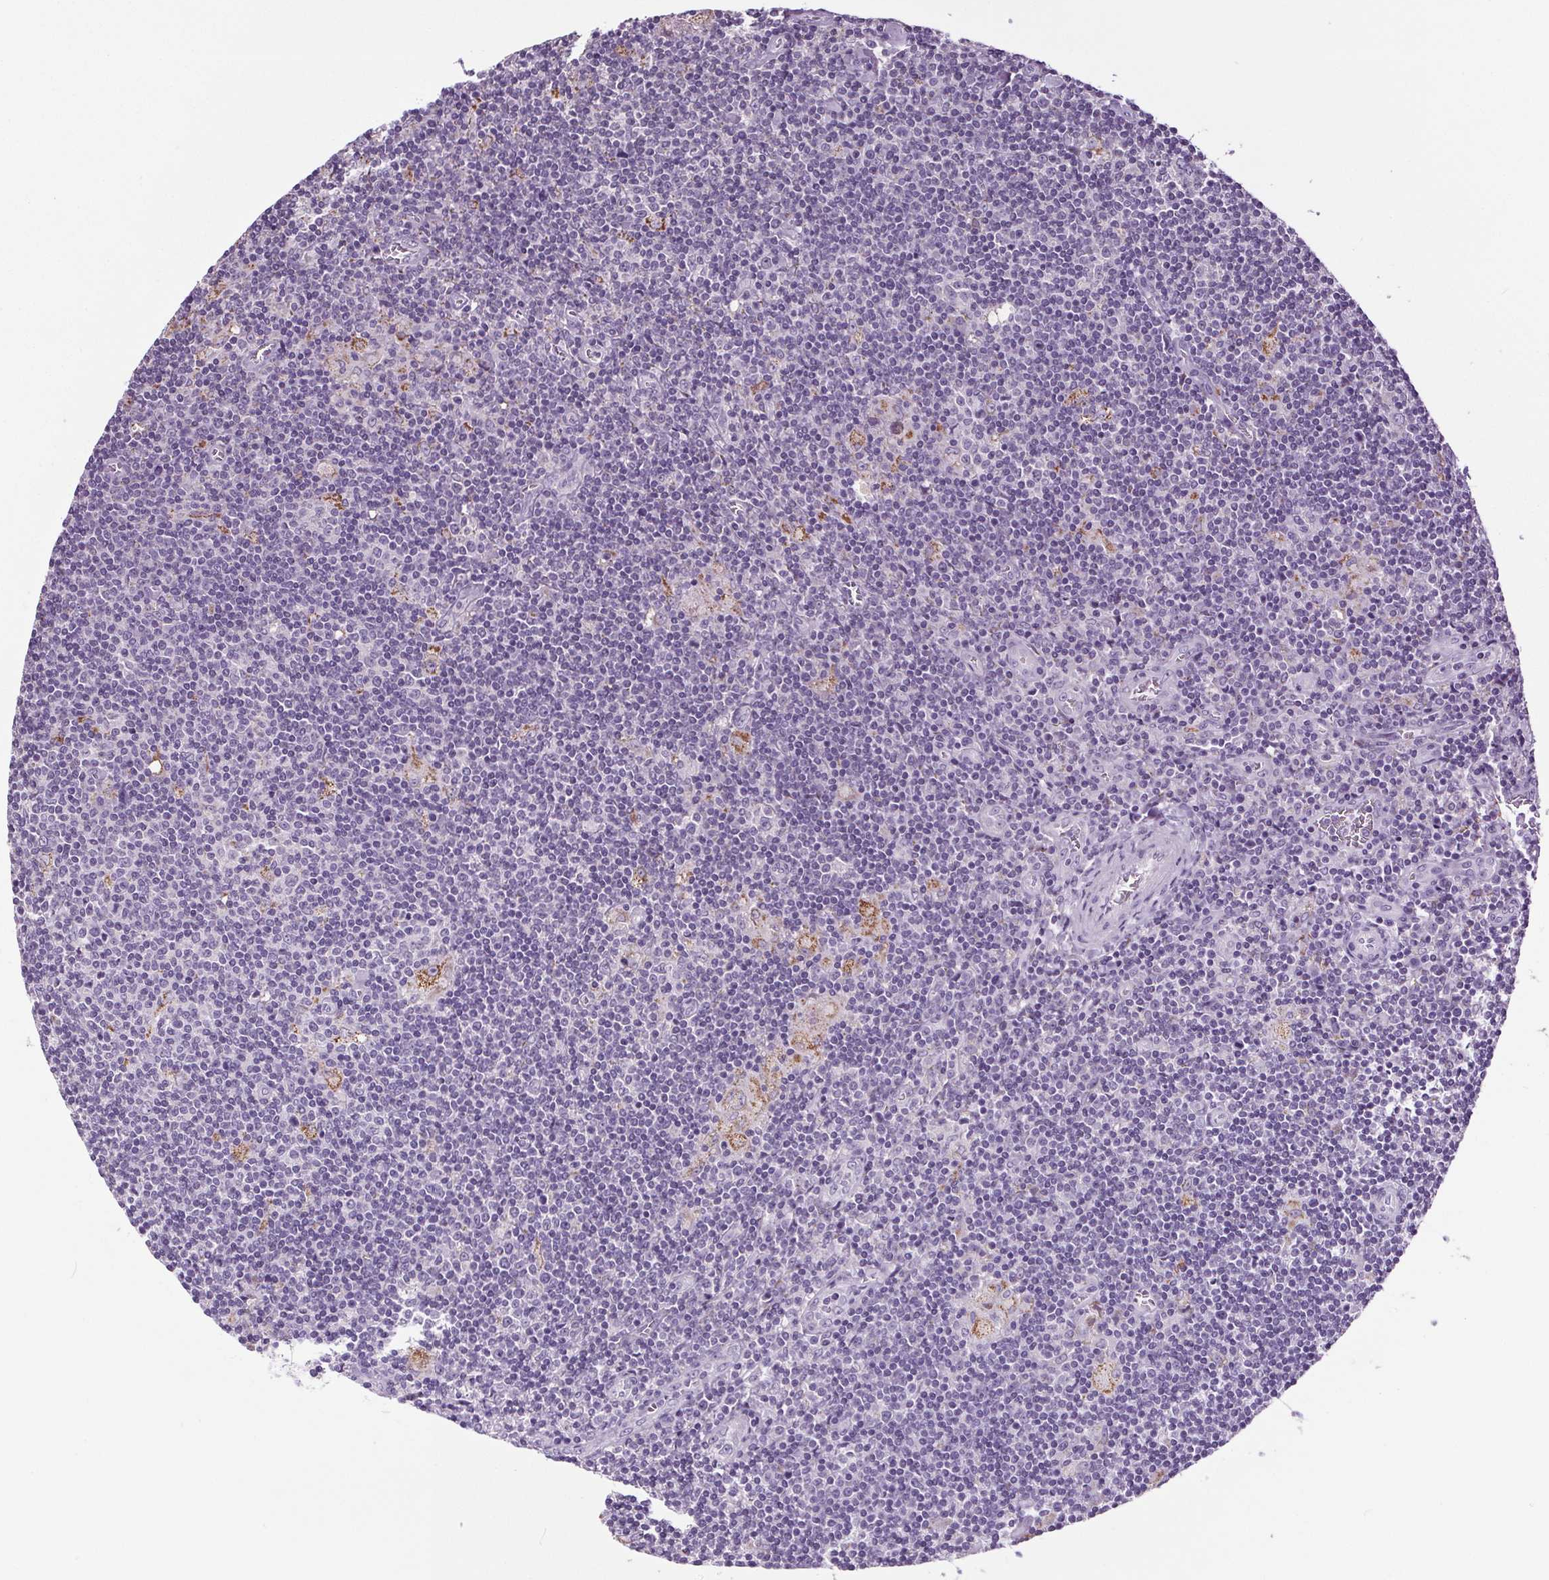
{"staining": {"intensity": "negative", "quantity": "none", "location": "none"}, "tissue": "lymphoma", "cell_type": "Tumor cells", "image_type": "cancer", "snomed": [{"axis": "morphology", "description": "Hodgkin's disease, NOS"}, {"axis": "topography", "description": "Lymph node"}], "caption": "Immunohistochemistry (IHC) image of Hodgkin's disease stained for a protein (brown), which displays no expression in tumor cells.", "gene": "GPIHBP1", "patient": {"sex": "male", "age": 40}}